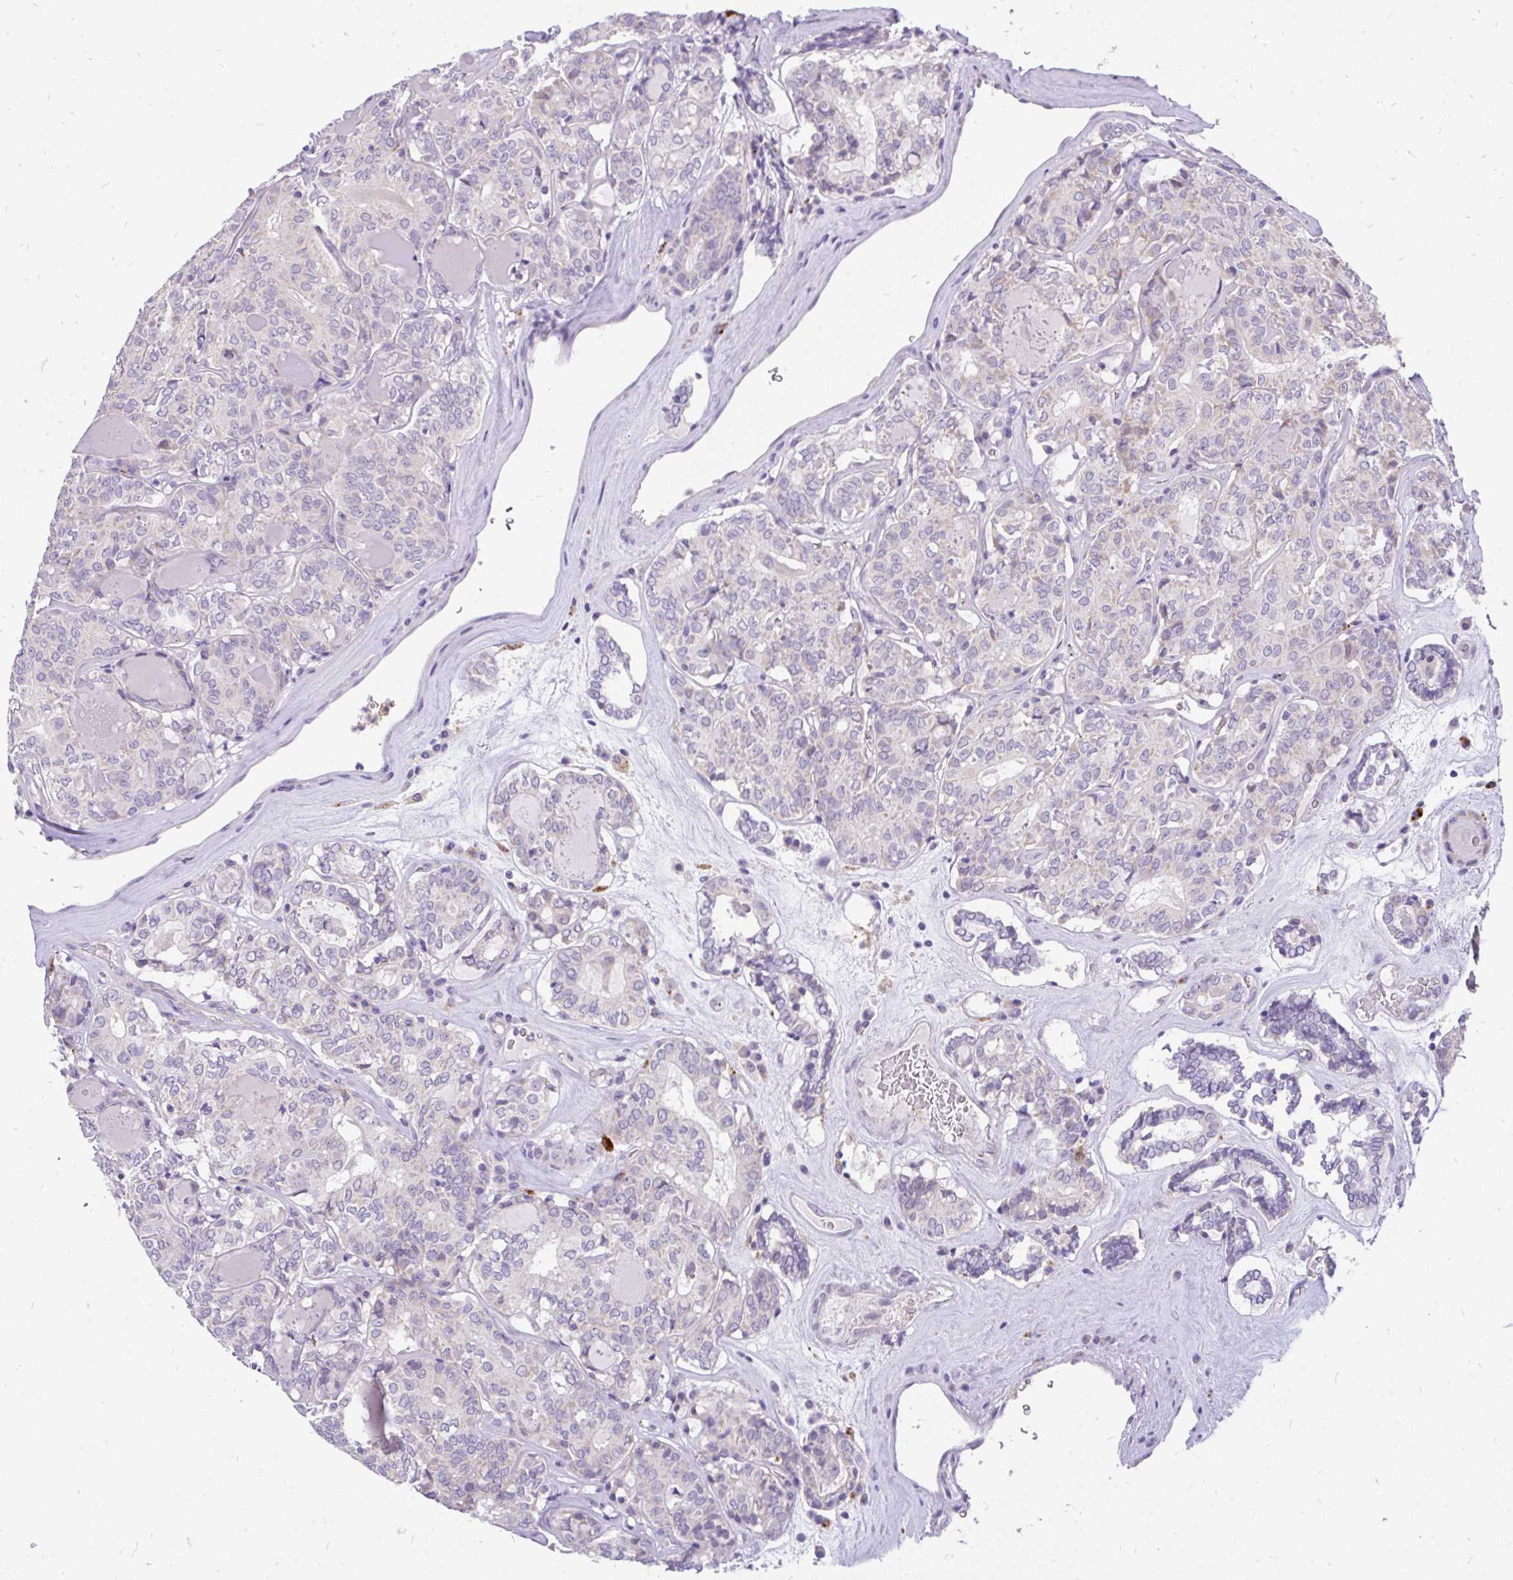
{"staining": {"intensity": "negative", "quantity": "none", "location": "none"}, "tissue": "thyroid cancer", "cell_type": "Tumor cells", "image_type": "cancer", "snomed": [{"axis": "morphology", "description": "Papillary adenocarcinoma, NOS"}, {"axis": "topography", "description": "Thyroid gland"}], "caption": "Image shows no protein positivity in tumor cells of thyroid cancer (papillary adenocarcinoma) tissue.", "gene": "INTS5", "patient": {"sex": "female", "age": 72}}